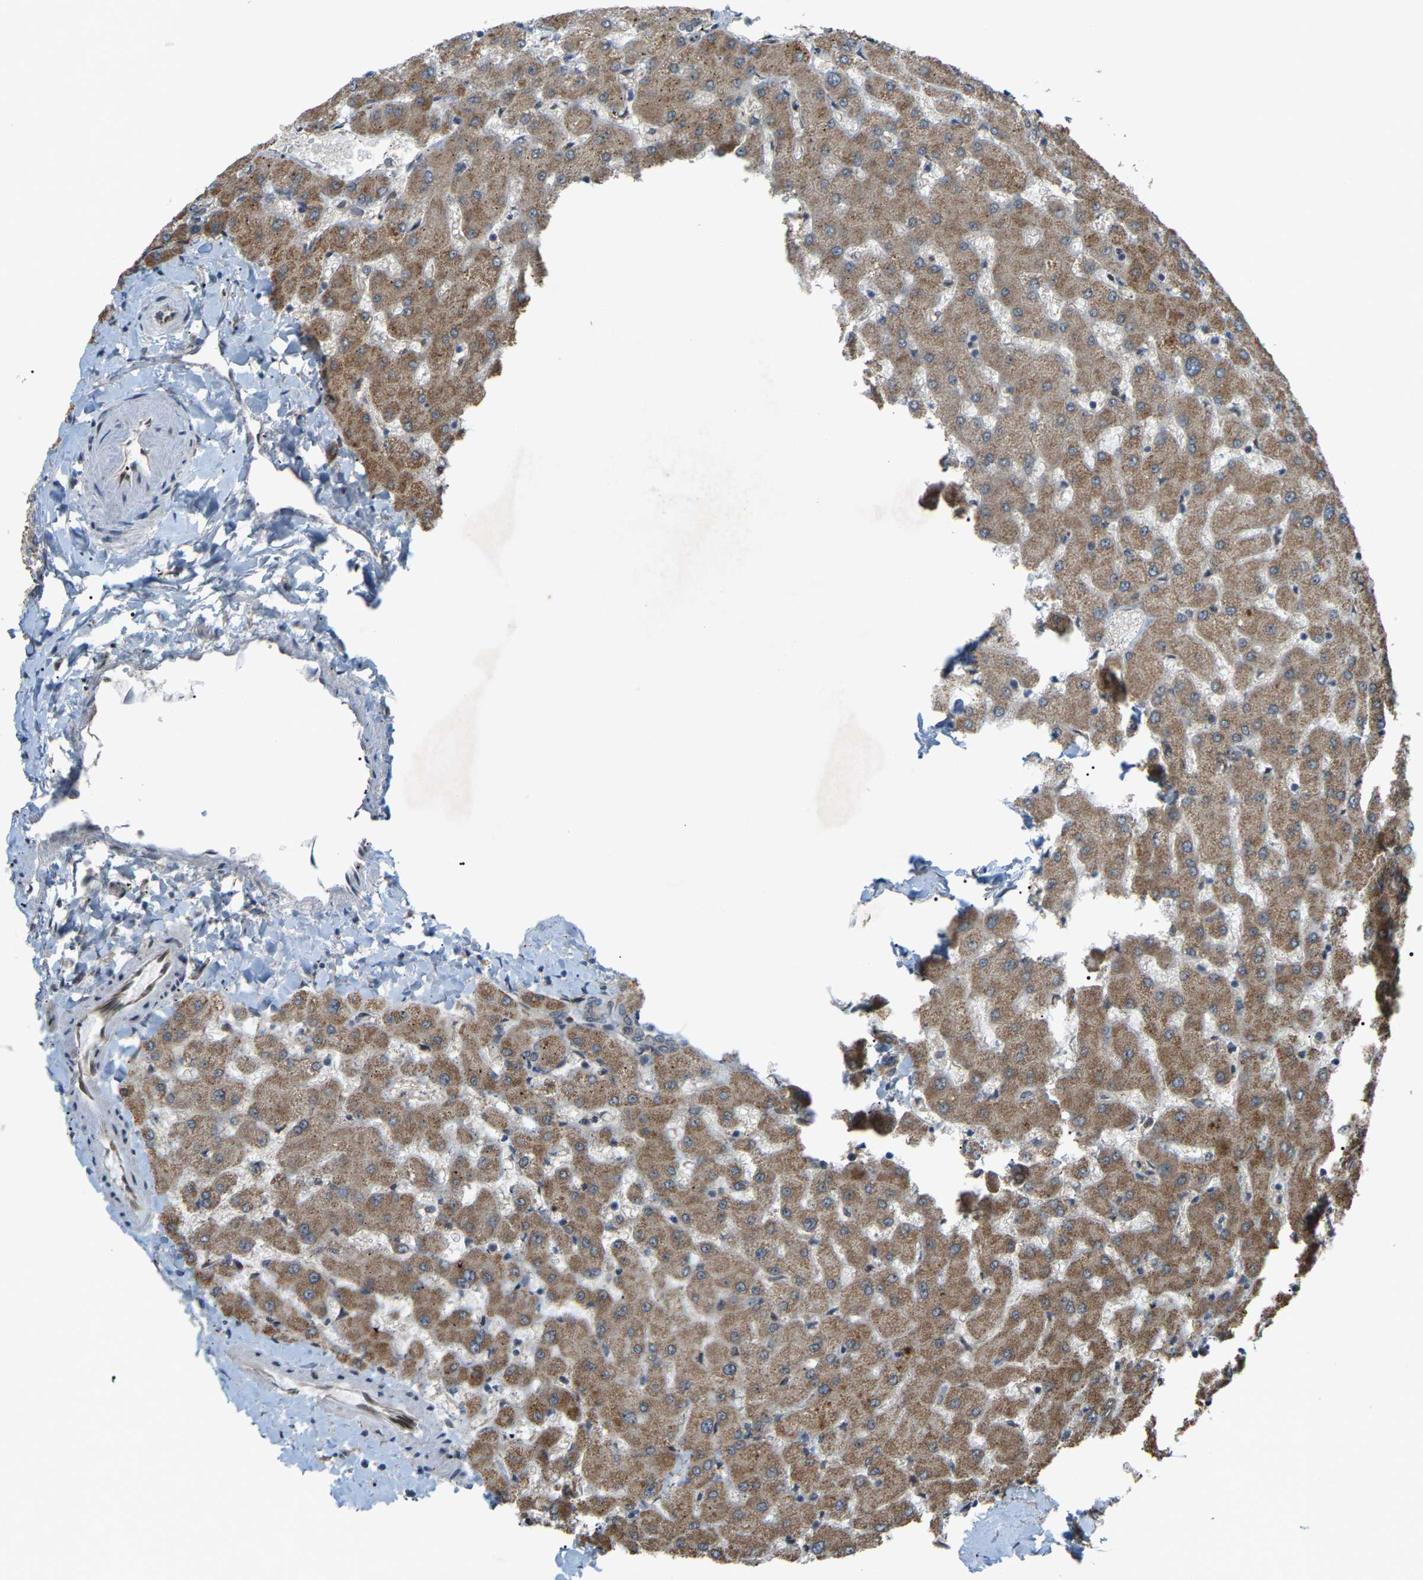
{"staining": {"intensity": "weak", "quantity": ">75%", "location": "cytoplasmic/membranous"}, "tissue": "liver", "cell_type": "Cholangiocytes", "image_type": "normal", "snomed": [{"axis": "morphology", "description": "Normal tissue, NOS"}, {"axis": "topography", "description": "Liver"}], "caption": "This histopathology image reveals IHC staining of normal human liver, with low weak cytoplasmic/membranous staining in approximately >75% of cholangiocytes.", "gene": "CROT", "patient": {"sex": "female", "age": 63}}